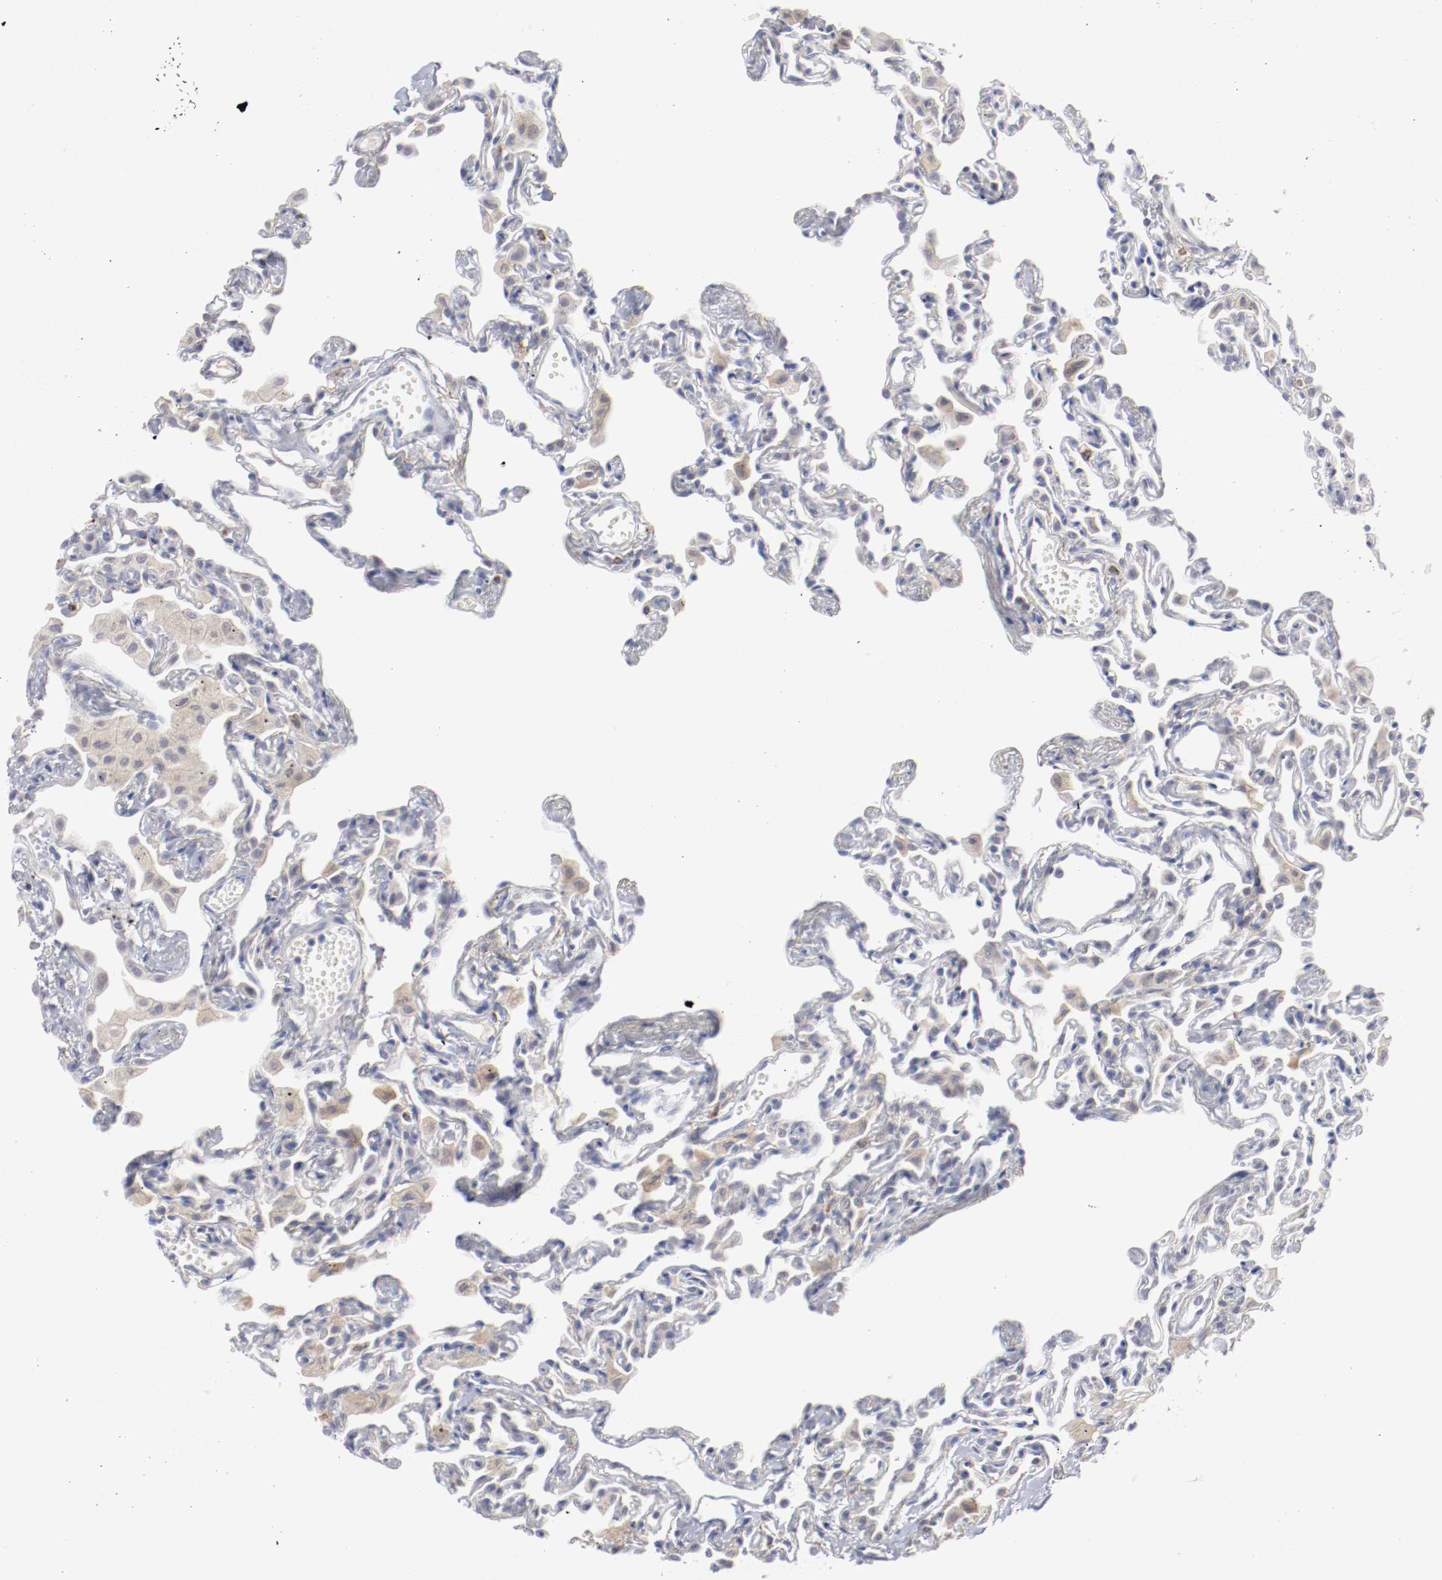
{"staining": {"intensity": "negative", "quantity": "none", "location": "none"}, "tissue": "lung", "cell_type": "Alveolar cells", "image_type": "normal", "snomed": [{"axis": "morphology", "description": "Normal tissue, NOS"}, {"axis": "topography", "description": "Lung"}], "caption": "DAB (3,3'-diaminobenzidine) immunohistochemical staining of unremarkable human lung demonstrates no significant staining in alveolar cells.", "gene": "SH3BGR", "patient": {"sex": "female", "age": 49}}